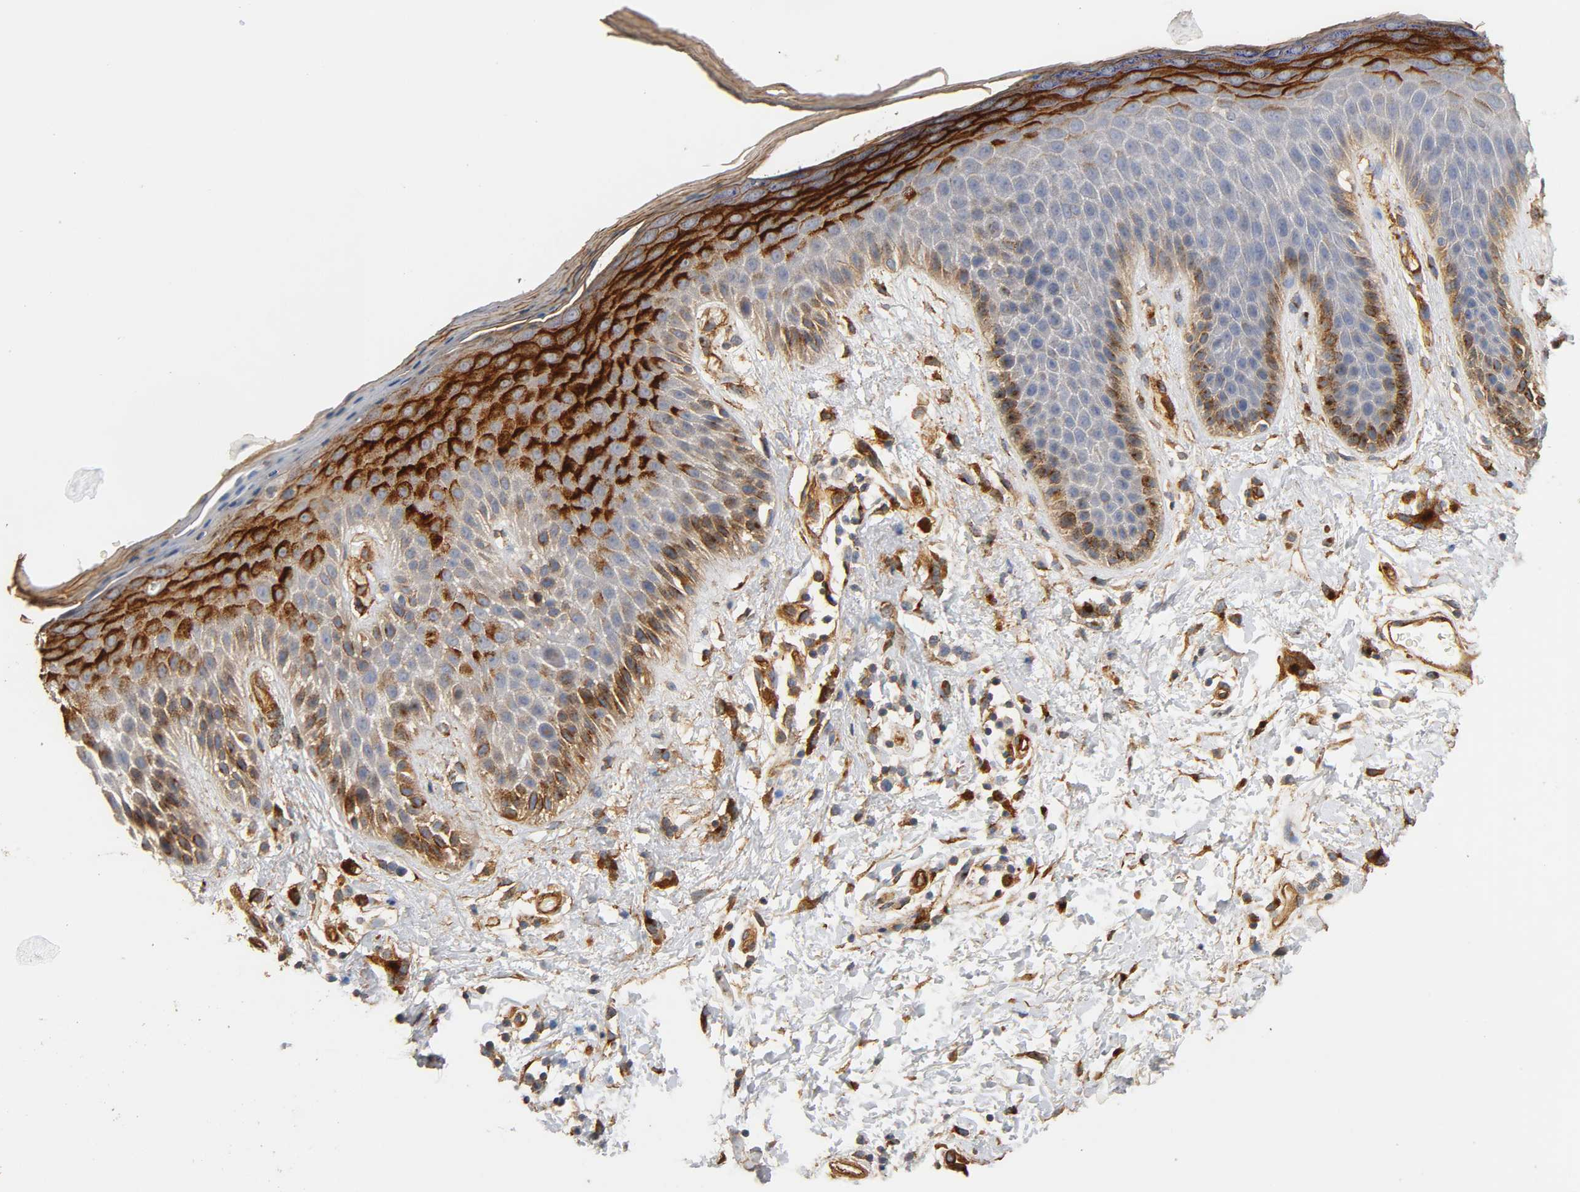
{"staining": {"intensity": "strong", "quantity": "25%-75%", "location": "cytoplasmic/membranous"}, "tissue": "skin", "cell_type": "Epidermal cells", "image_type": "normal", "snomed": [{"axis": "morphology", "description": "Normal tissue, NOS"}, {"axis": "topography", "description": "Anal"}], "caption": "This image displays immunohistochemistry (IHC) staining of normal human skin, with high strong cytoplasmic/membranous positivity in approximately 25%-75% of epidermal cells.", "gene": "IFITM2", "patient": {"sex": "female", "age": 46}}